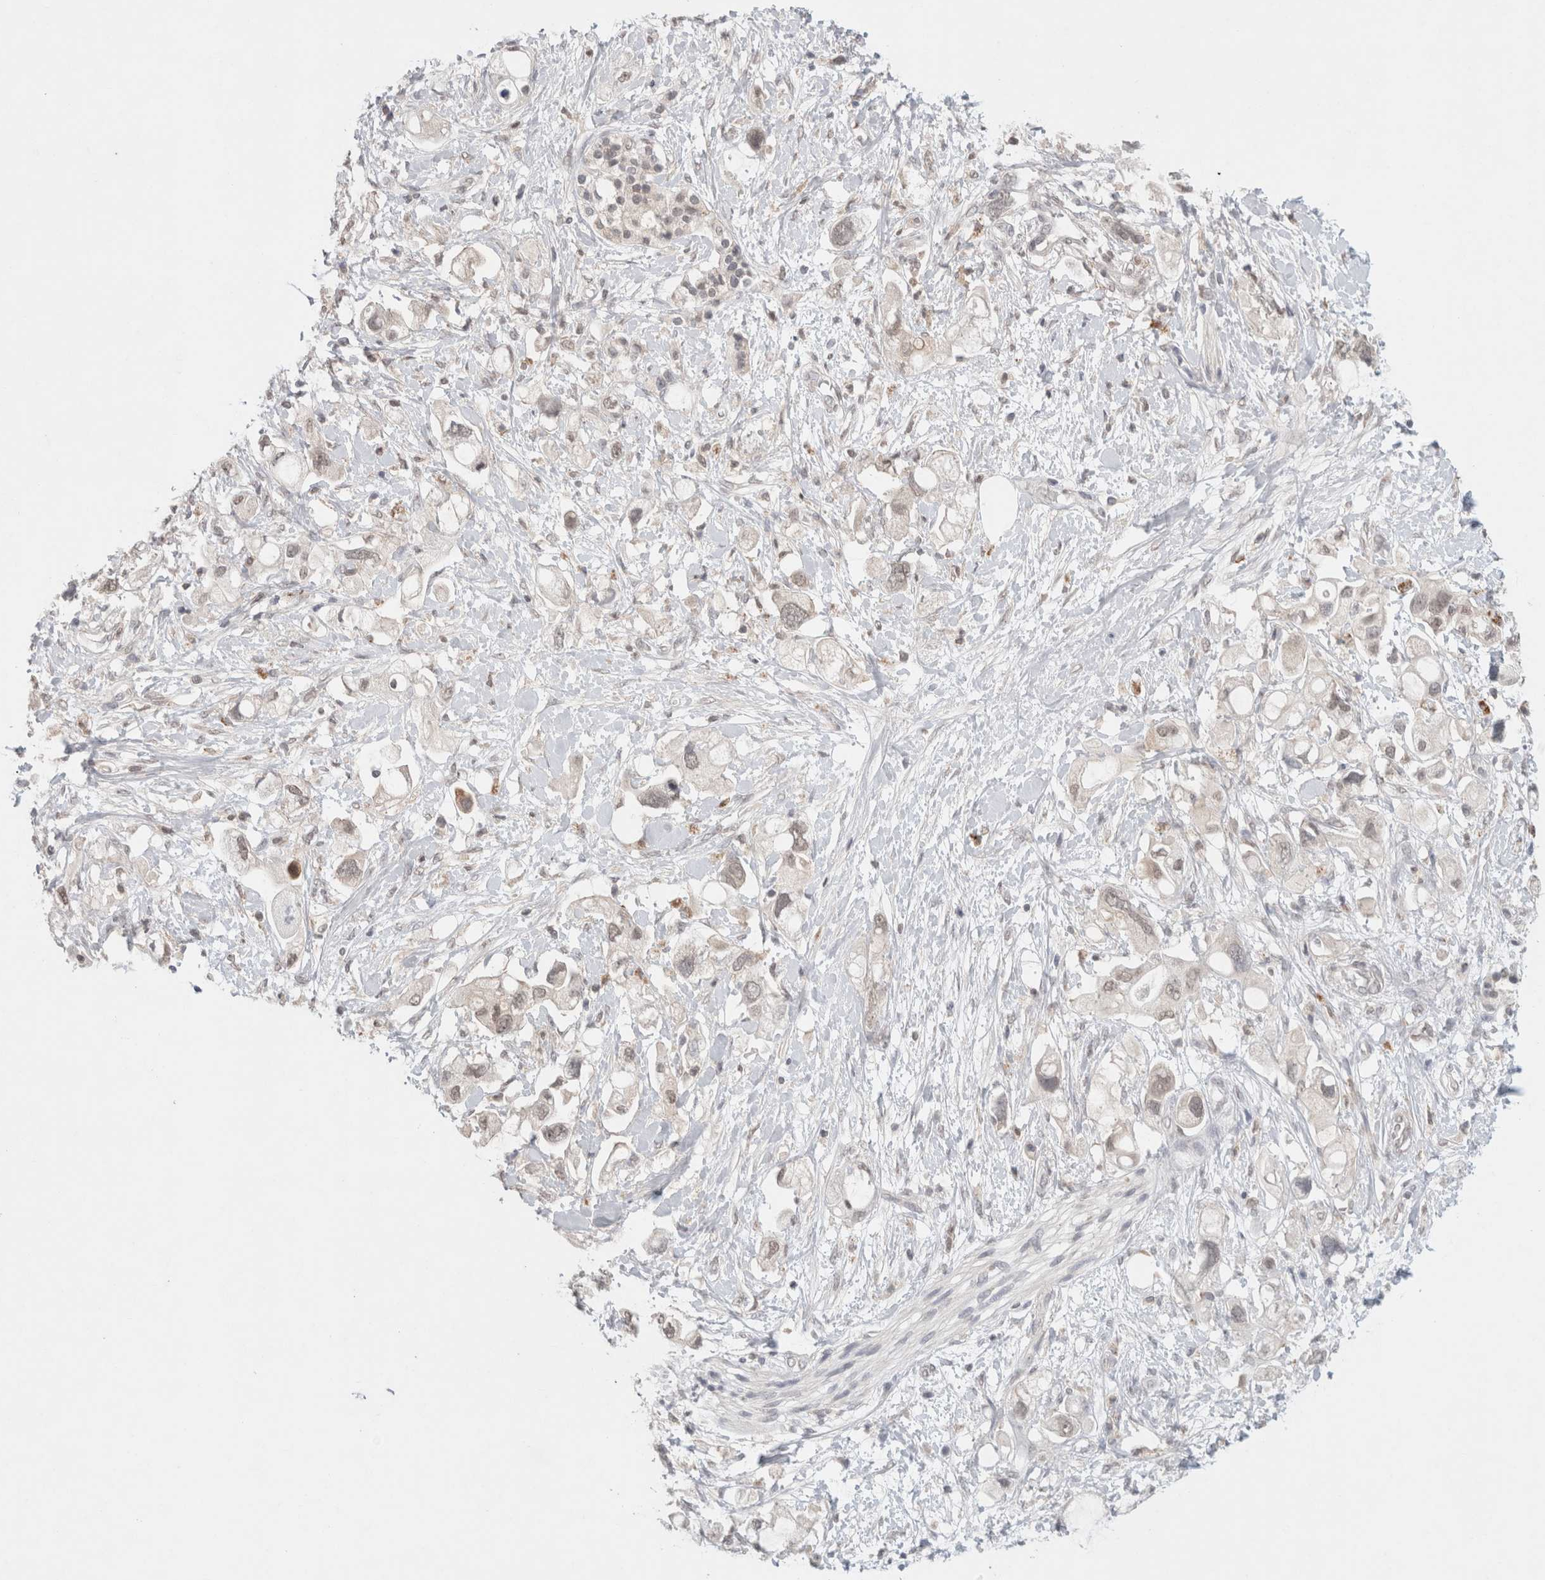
{"staining": {"intensity": "weak", "quantity": "<25%", "location": "nuclear"}, "tissue": "pancreatic cancer", "cell_type": "Tumor cells", "image_type": "cancer", "snomed": [{"axis": "morphology", "description": "Adenocarcinoma, NOS"}, {"axis": "topography", "description": "Pancreas"}], "caption": "DAB immunohistochemical staining of adenocarcinoma (pancreatic) displays no significant positivity in tumor cells.", "gene": "FBXO42", "patient": {"sex": "female", "age": 56}}